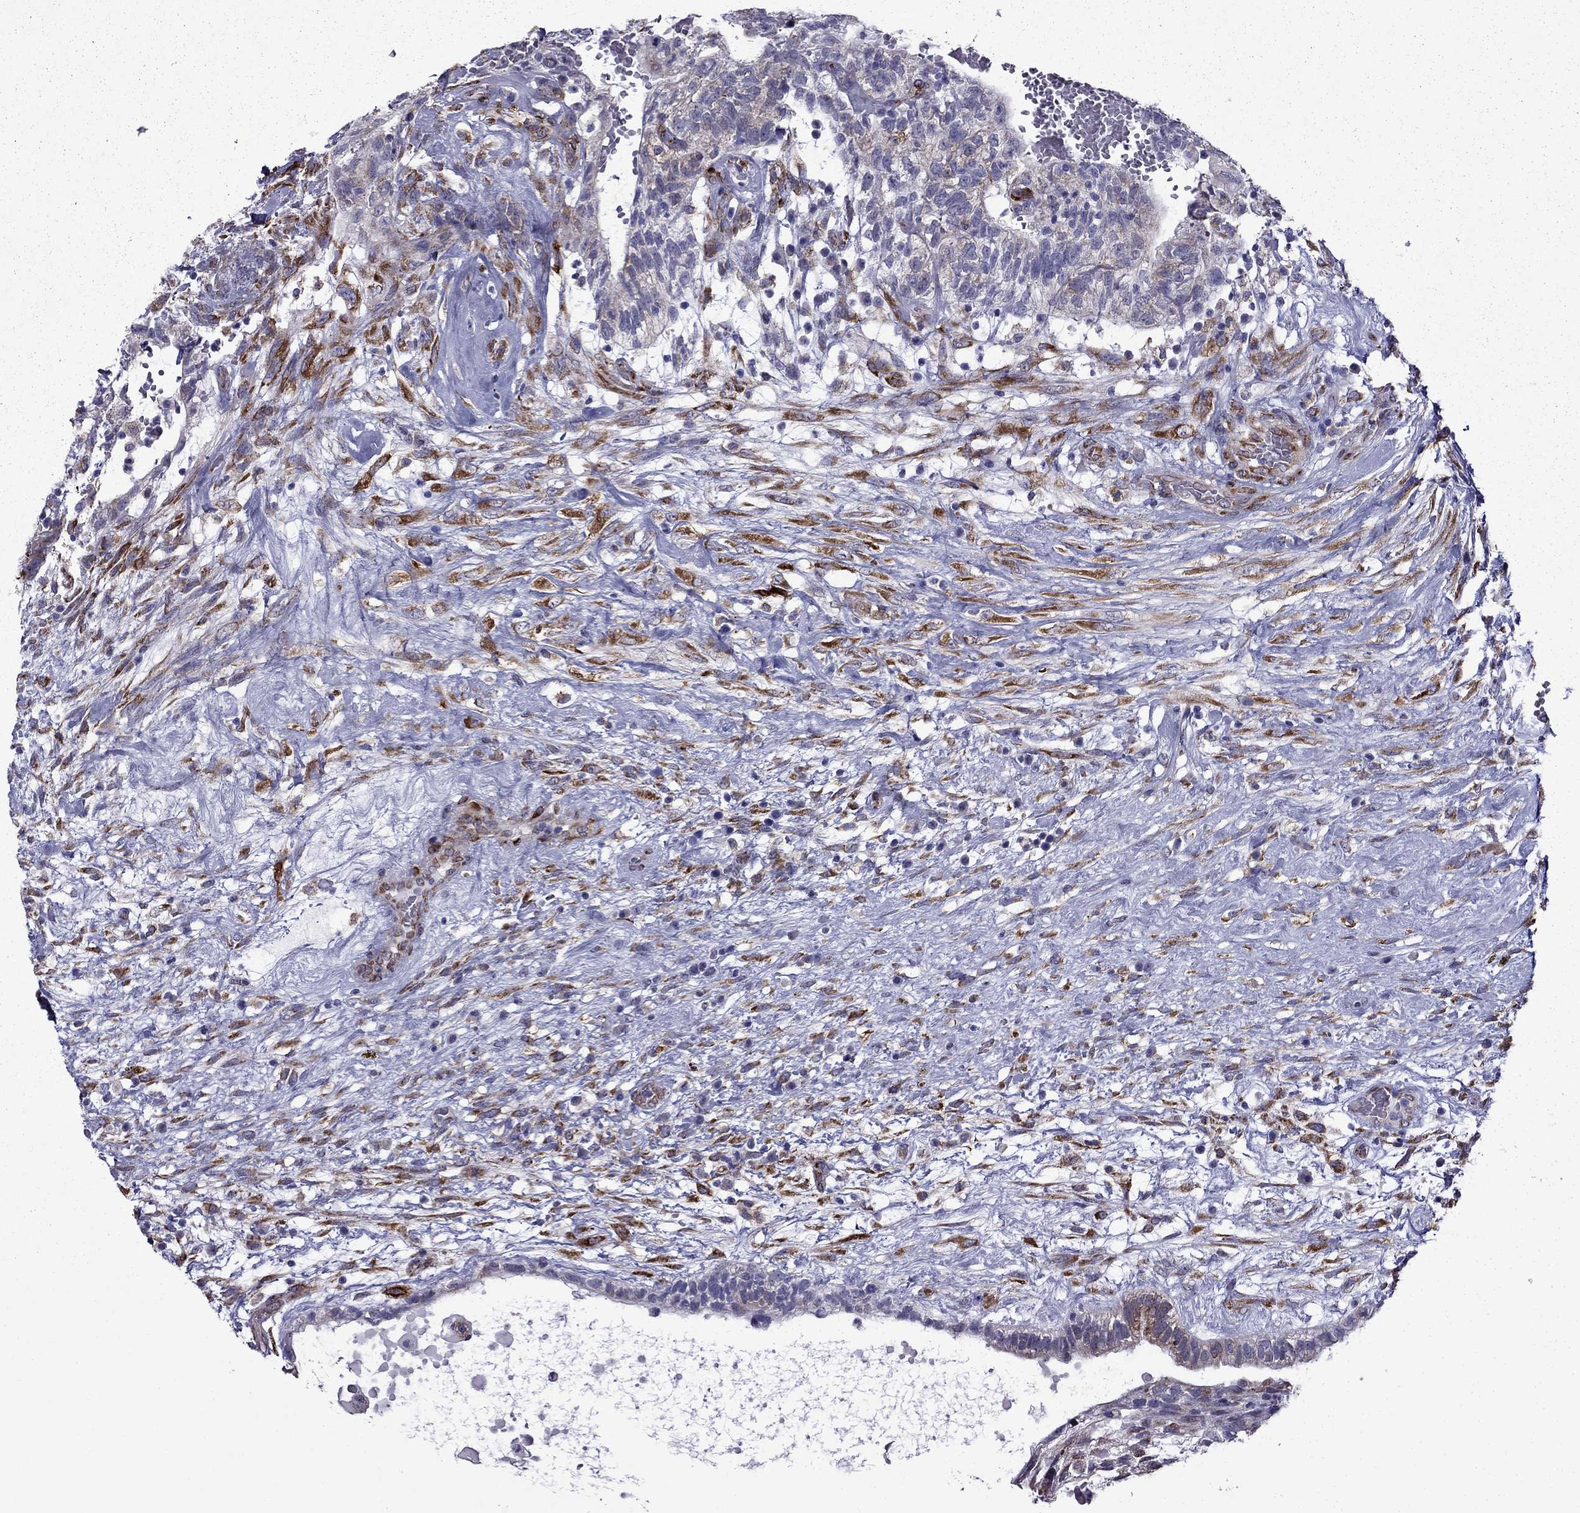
{"staining": {"intensity": "negative", "quantity": "none", "location": "none"}, "tissue": "testis cancer", "cell_type": "Tumor cells", "image_type": "cancer", "snomed": [{"axis": "morphology", "description": "Normal tissue, NOS"}, {"axis": "morphology", "description": "Carcinoma, Embryonal, NOS"}, {"axis": "topography", "description": "Testis"}, {"axis": "topography", "description": "Epididymis"}], "caption": "This micrograph is of testis cancer (embryonal carcinoma) stained with immunohistochemistry to label a protein in brown with the nuclei are counter-stained blue. There is no positivity in tumor cells.", "gene": "IKBIP", "patient": {"sex": "male", "age": 32}}